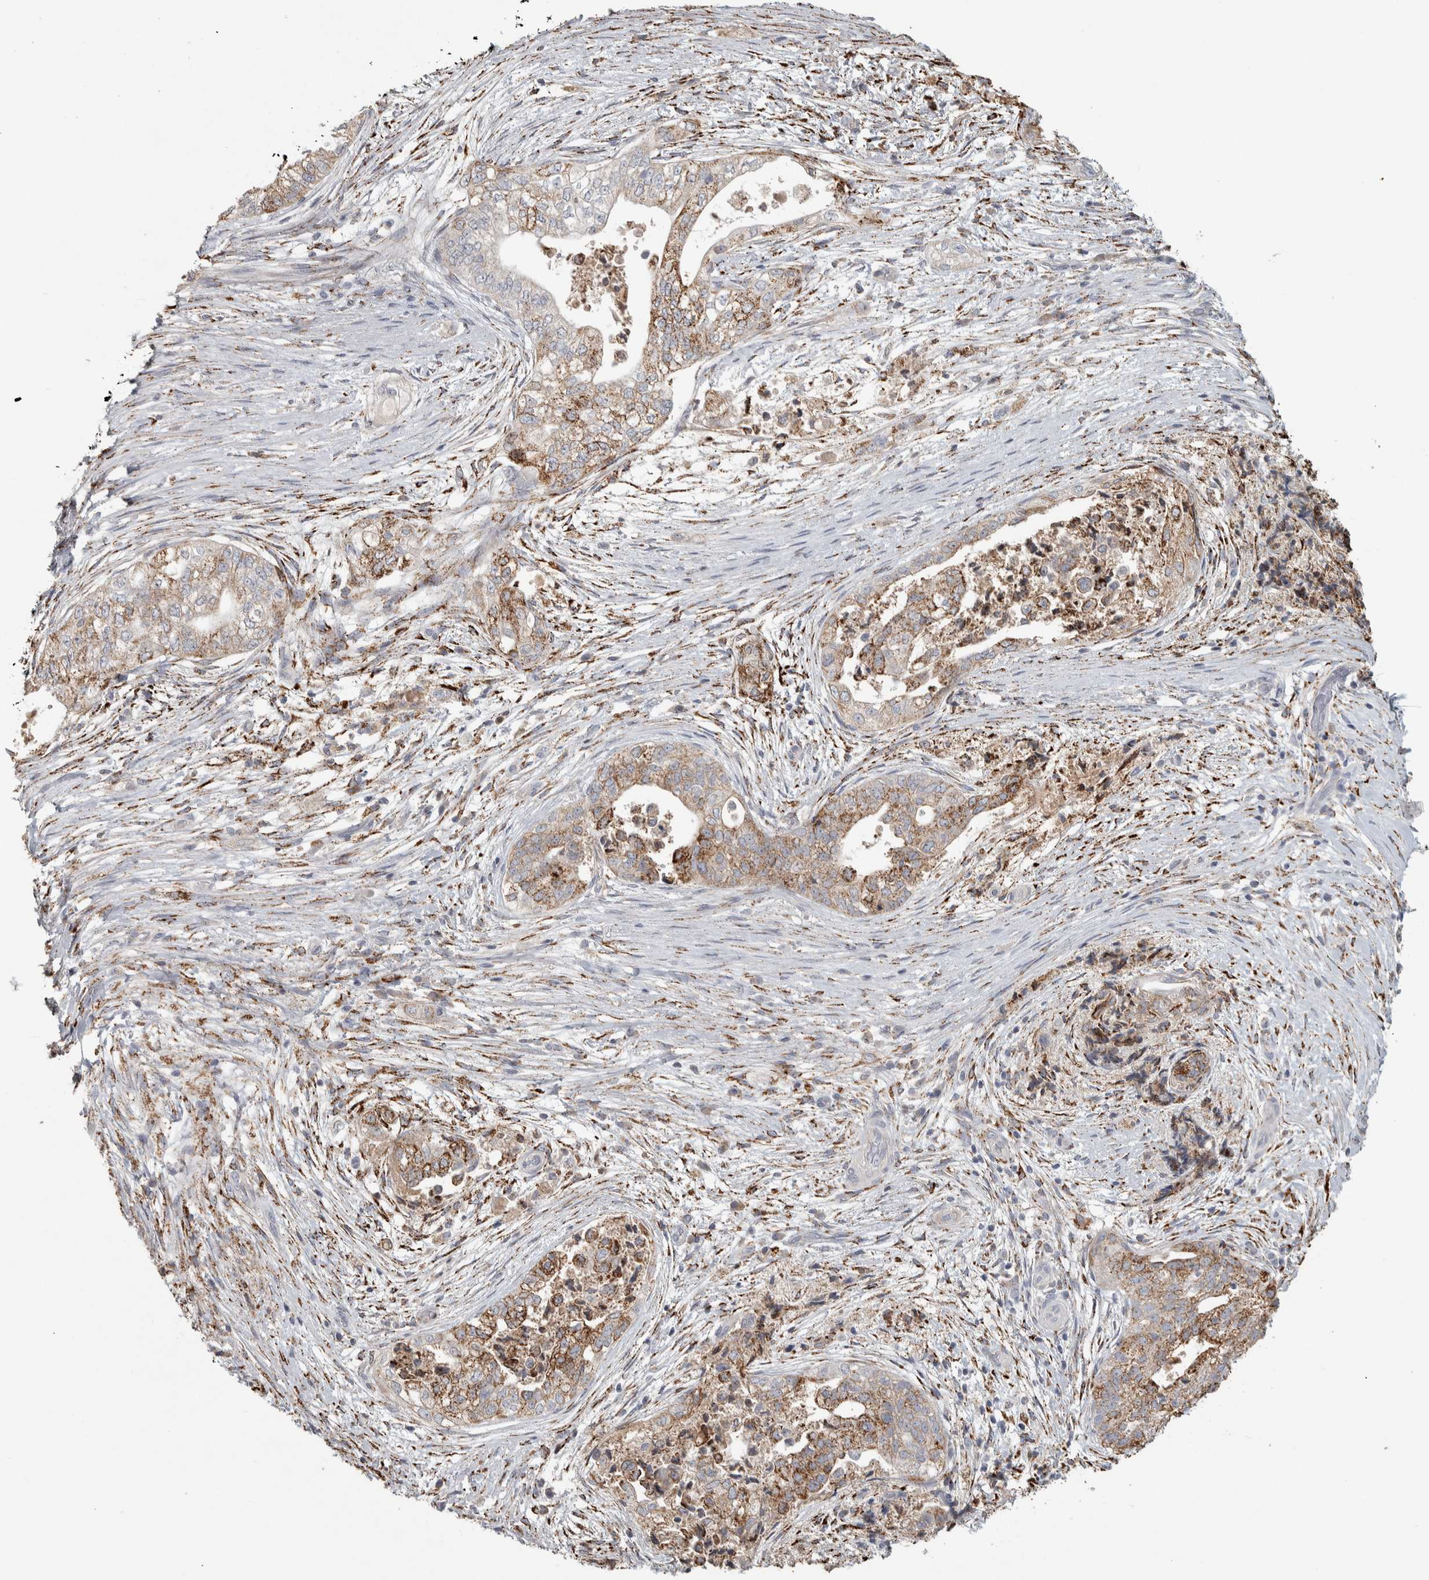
{"staining": {"intensity": "moderate", "quantity": ">75%", "location": "cytoplasmic/membranous"}, "tissue": "pancreatic cancer", "cell_type": "Tumor cells", "image_type": "cancer", "snomed": [{"axis": "morphology", "description": "Adenocarcinoma, NOS"}, {"axis": "topography", "description": "Pancreas"}], "caption": "Brown immunohistochemical staining in adenocarcinoma (pancreatic) shows moderate cytoplasmic/membranous positivity in approximately >75% of tumor cells.", "gene": "FAM78A", "patient": {"sex": "male", "age": 72}}